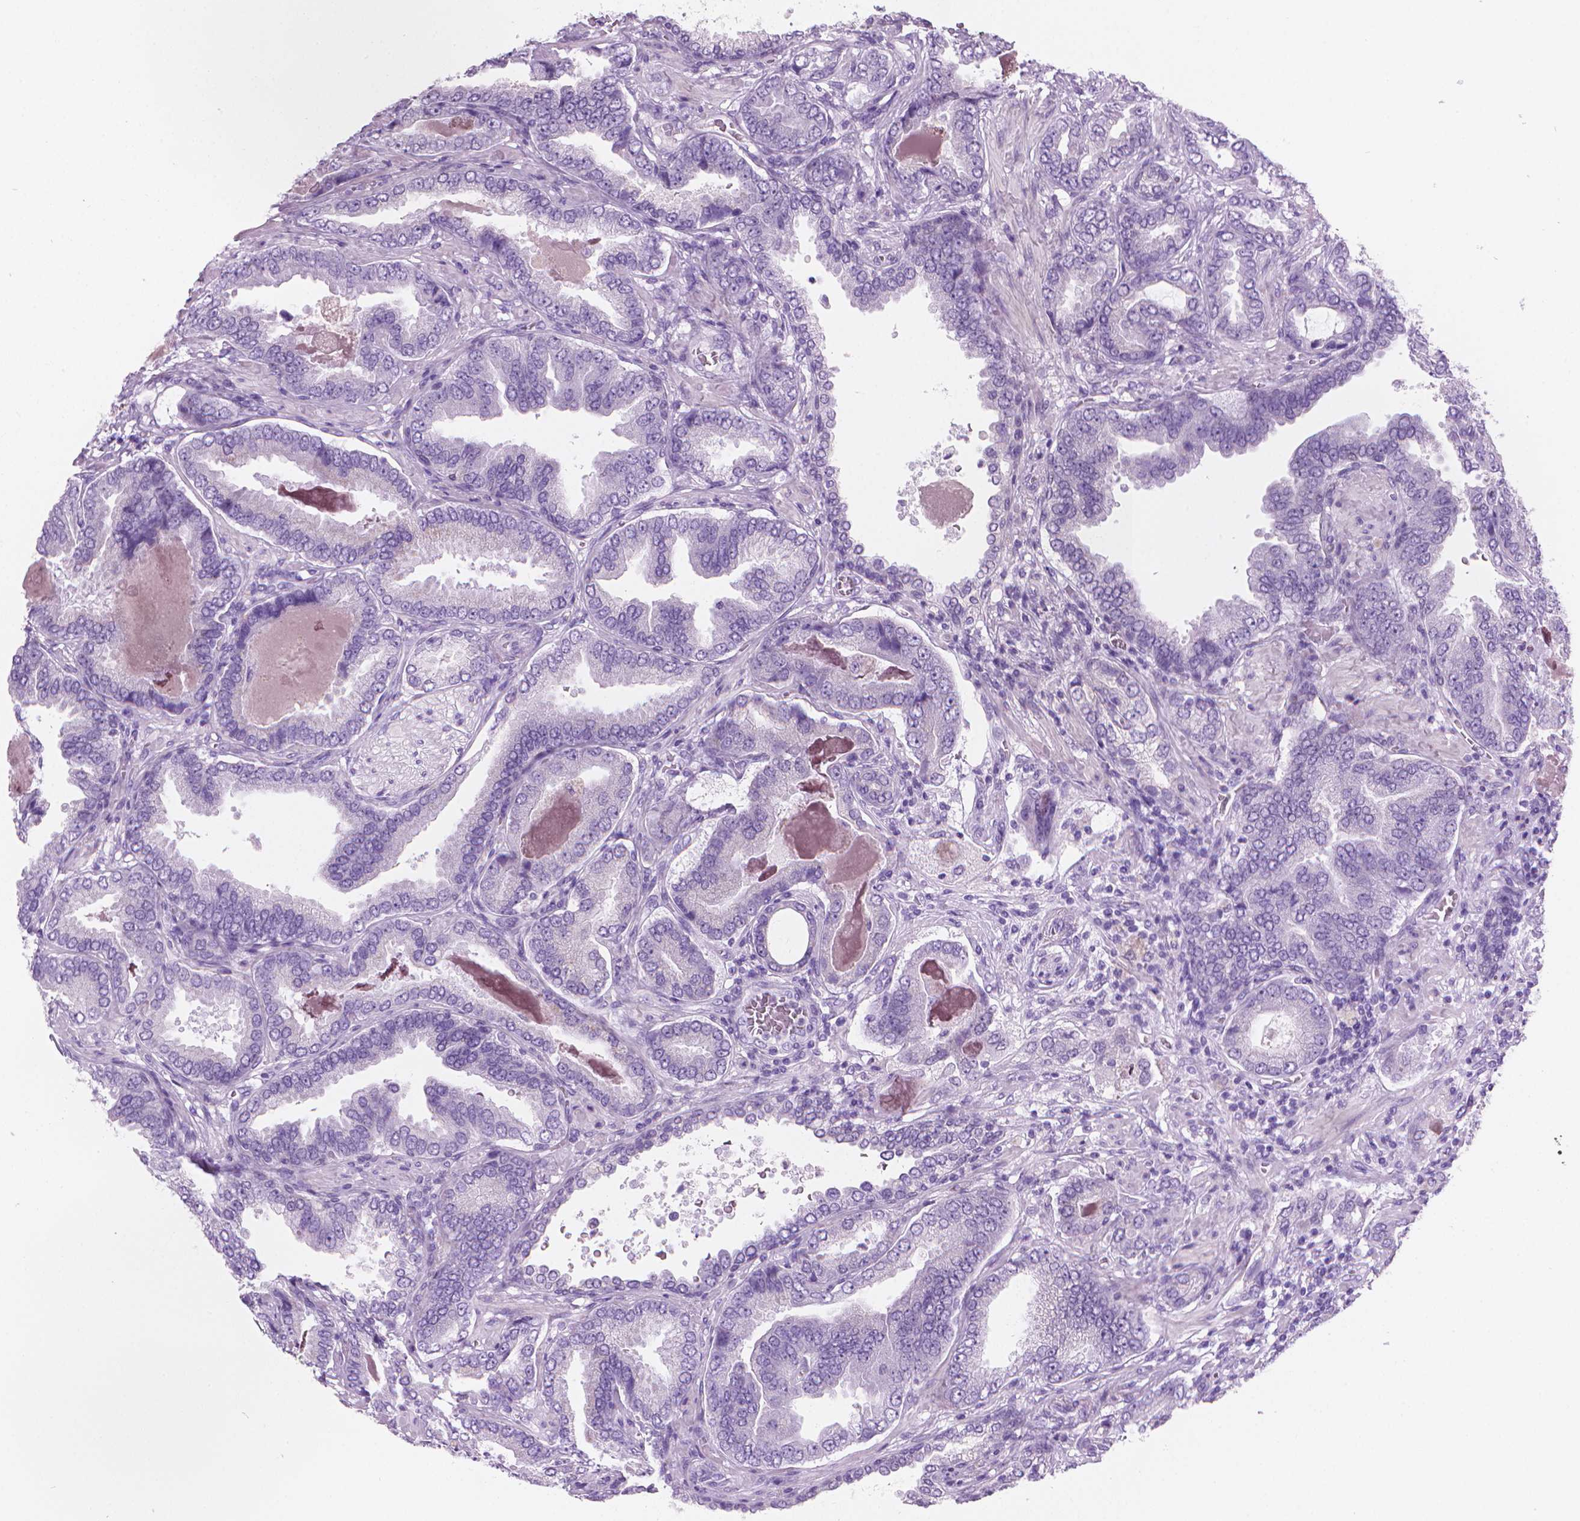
{"staining": {"intensity": "negative", "quantity": "none", "location": "none"}, "tissue": "prostate cancer", "cell_type": "Tumor cells", "image_type": "cancer", "snomed": [{"axis": "morphology", "description": "Adenocarcinoma, NOS"}, {"axis": "topography", "description": "Prostate"}], "caption": "A high-resolution photomicrograph shows immunohistochemistry staining of adenocarcinoma (prostate), which displays no significant staining in tumor cells.", "gene": "TTC29", "patient": {"sex": "male", "age": 64}}